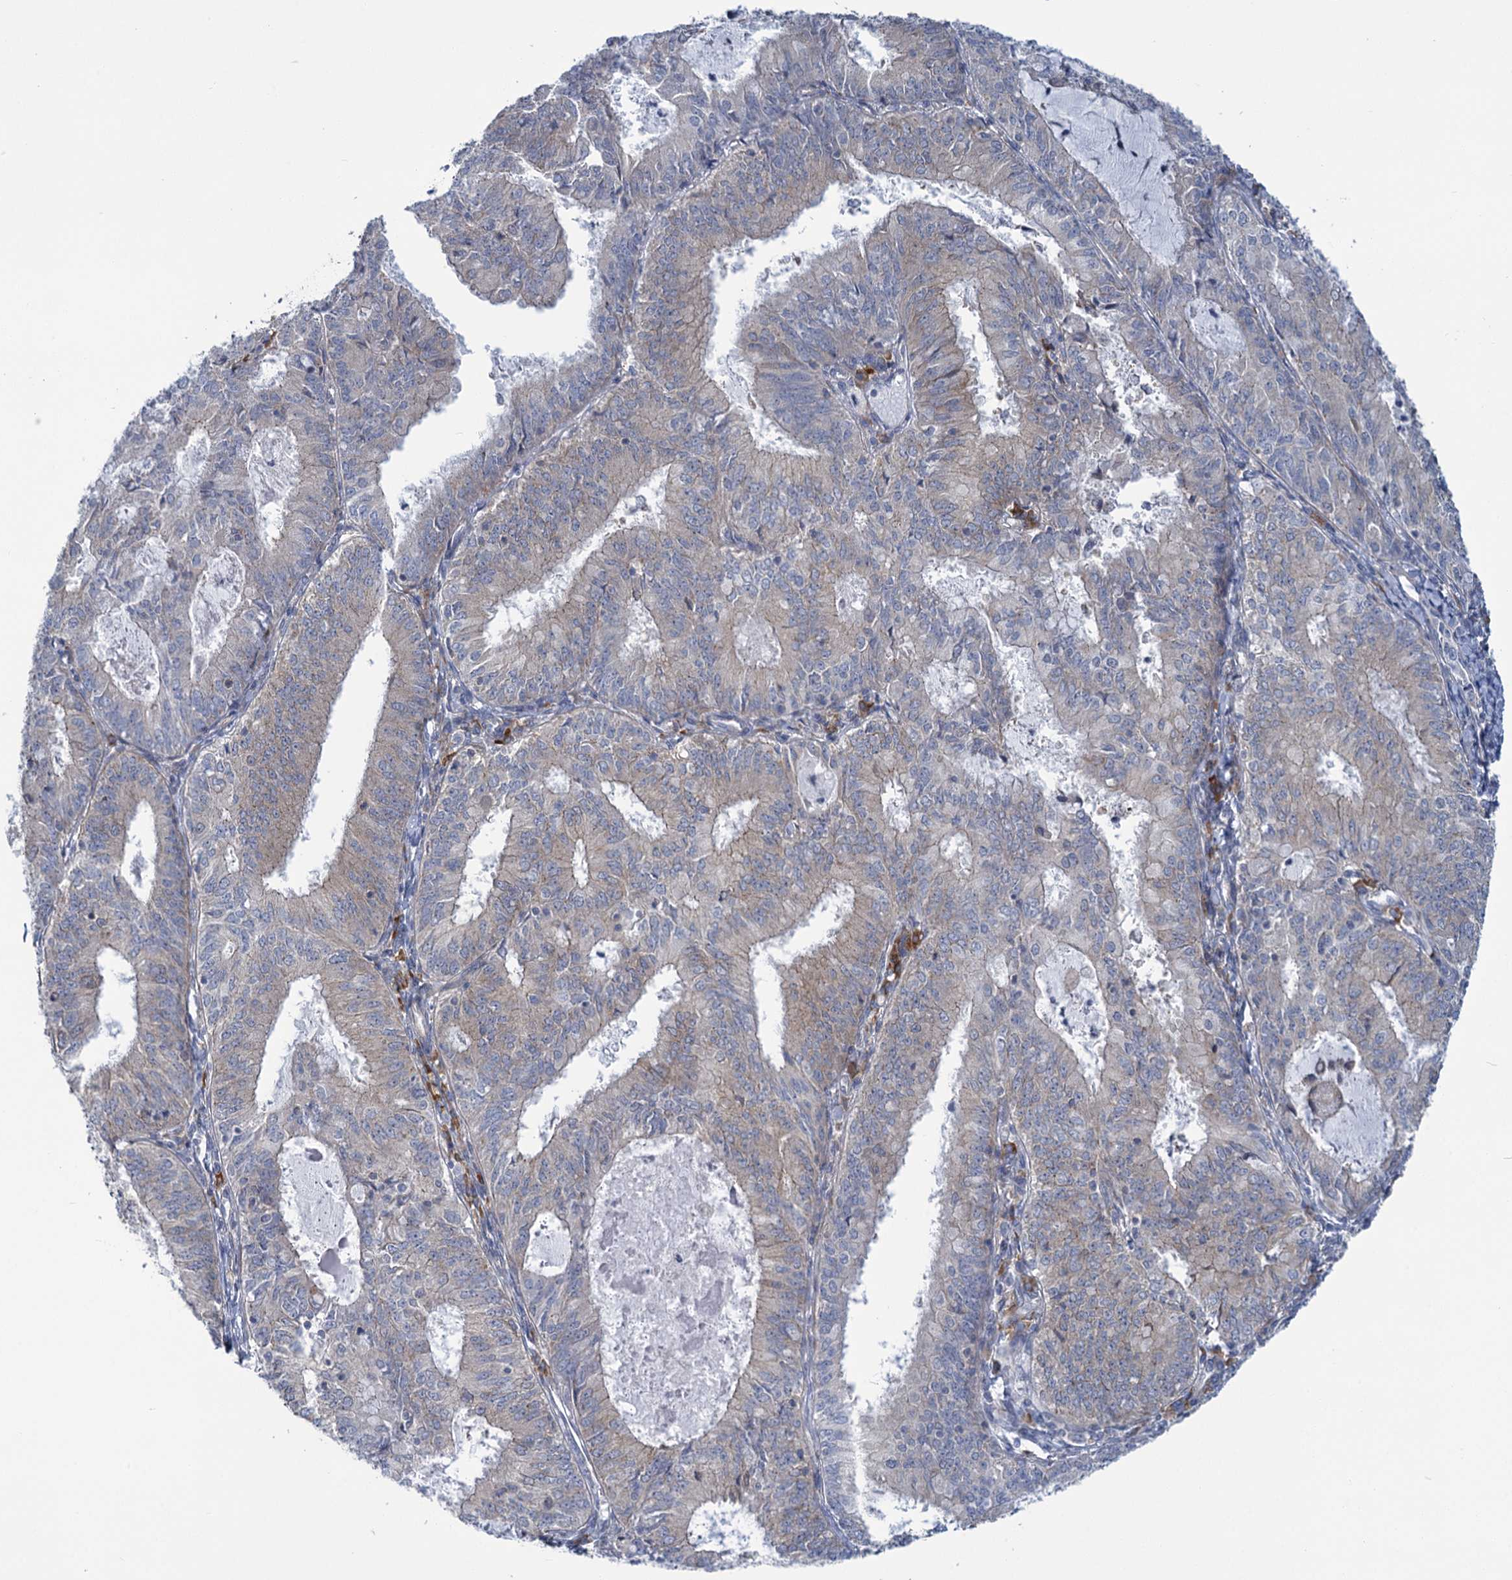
{"staining": {"intensity": "weak", "quantity": "25%-75%", "location": "cytoplasmic/membranous"}, "tissue": "endometrial cancer", "cell_type": "Tumor cells", "image_type": "cancer", "snomed": [{"axis": "morphology", "description": "Adenocarcinoma, NOS"}, {"axis": "topography", "description": "Endometrium"}], "caption": "Immunohistochemical staining of endometrial cancer (adenocarcinoma) reveals low levels of weak cytoplasmic/membranous positivity in about 25%-75% of tumor cells.", "gene": "MBLAC2", "patient": {"sex": "female", "age": 57}}